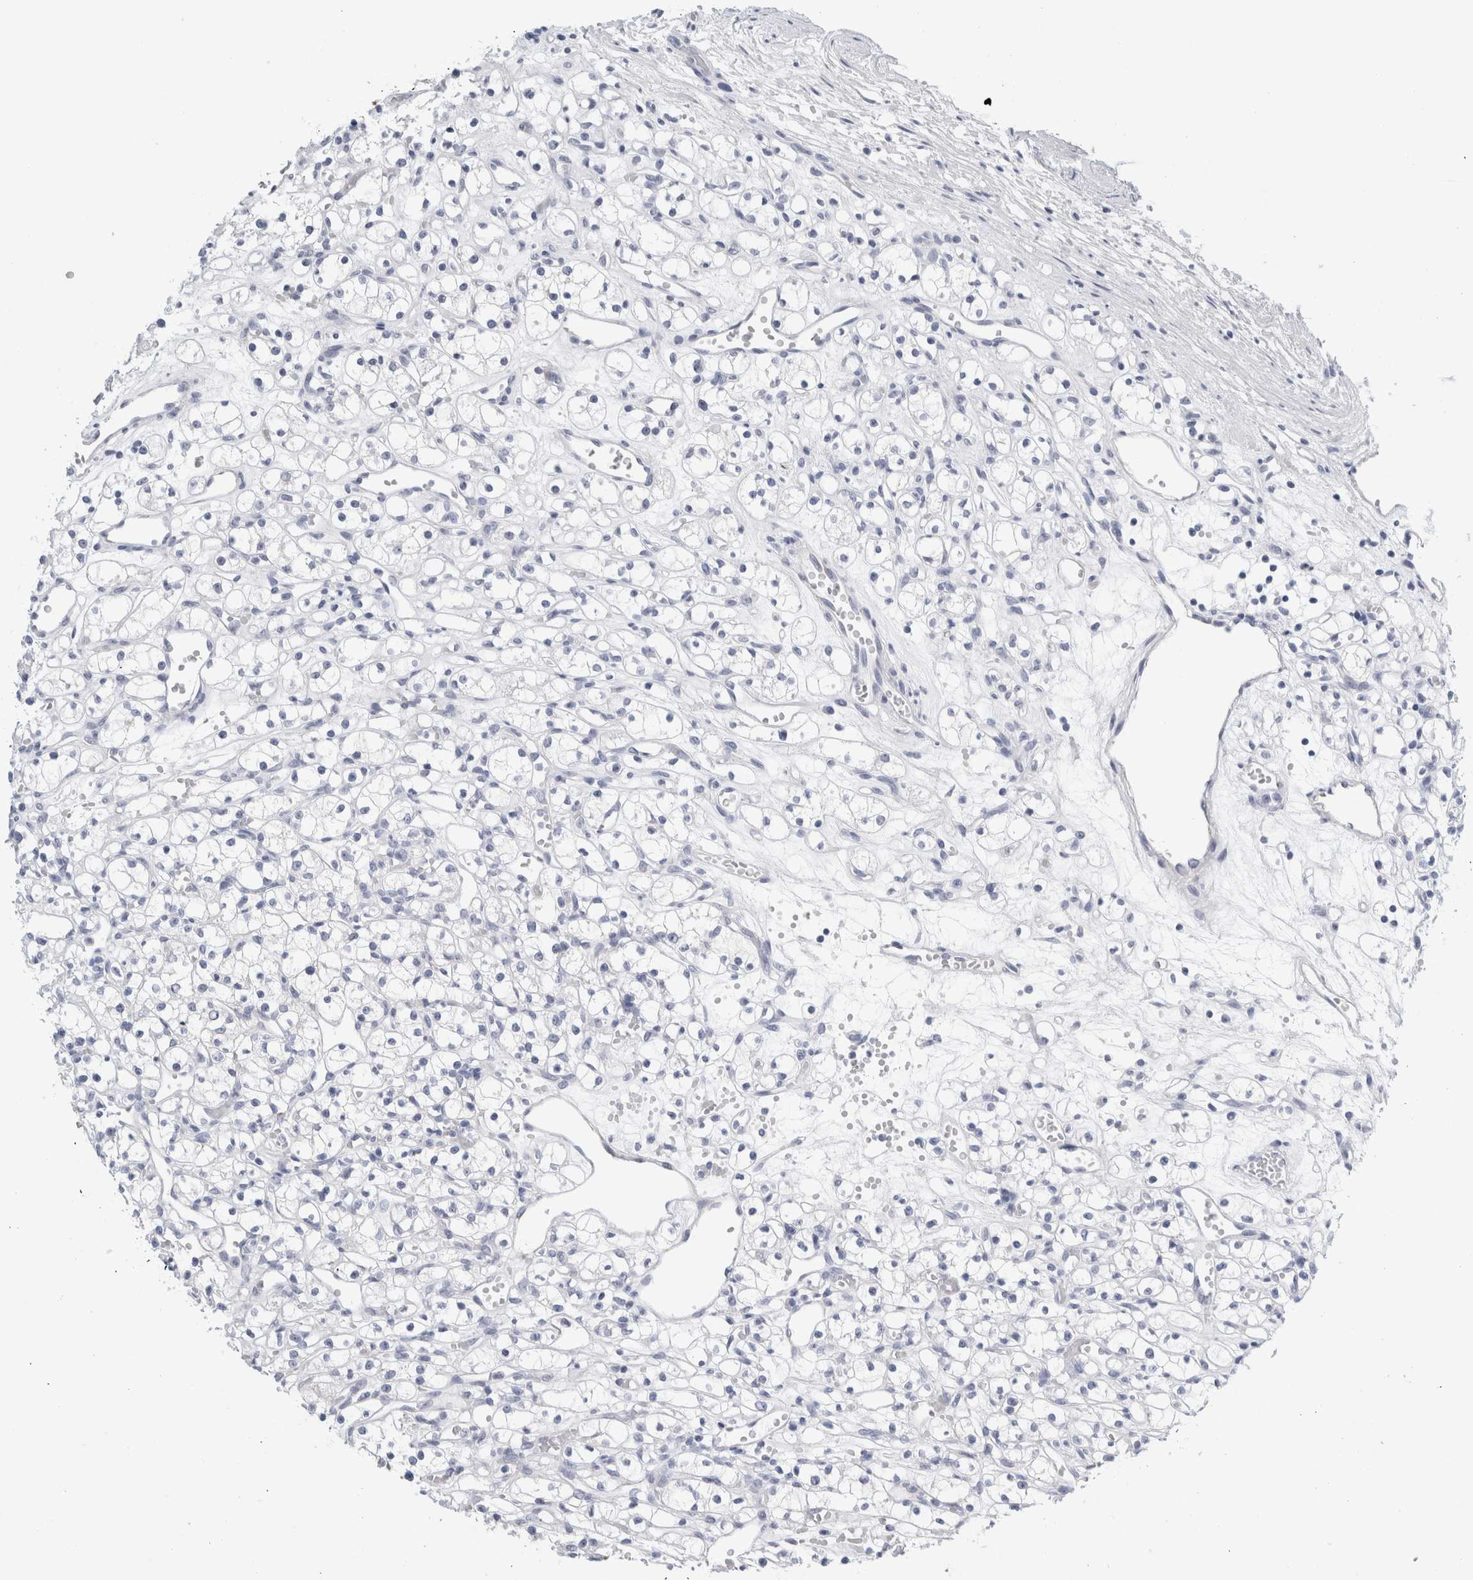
{"staining": {"intensity": "negative", "quantity": "none", "location": "none"}, "tissue": "renal cancer", "cell_type": "Tumor cells", "image_type": "cancer", "snomed": [{"axis": "morphology", "description": "Adenocarcinoma, NOS"}, {"axis": "topography", "description": "Kidney"}], "caption": "A high-resolution histopathology image shows immunohistochemistry (IHC) staining of renal cancer, which shows no significant expression in tumor cells.", "gene": "RPH3AL", "patient": {"sex": "female", "age": 59}}